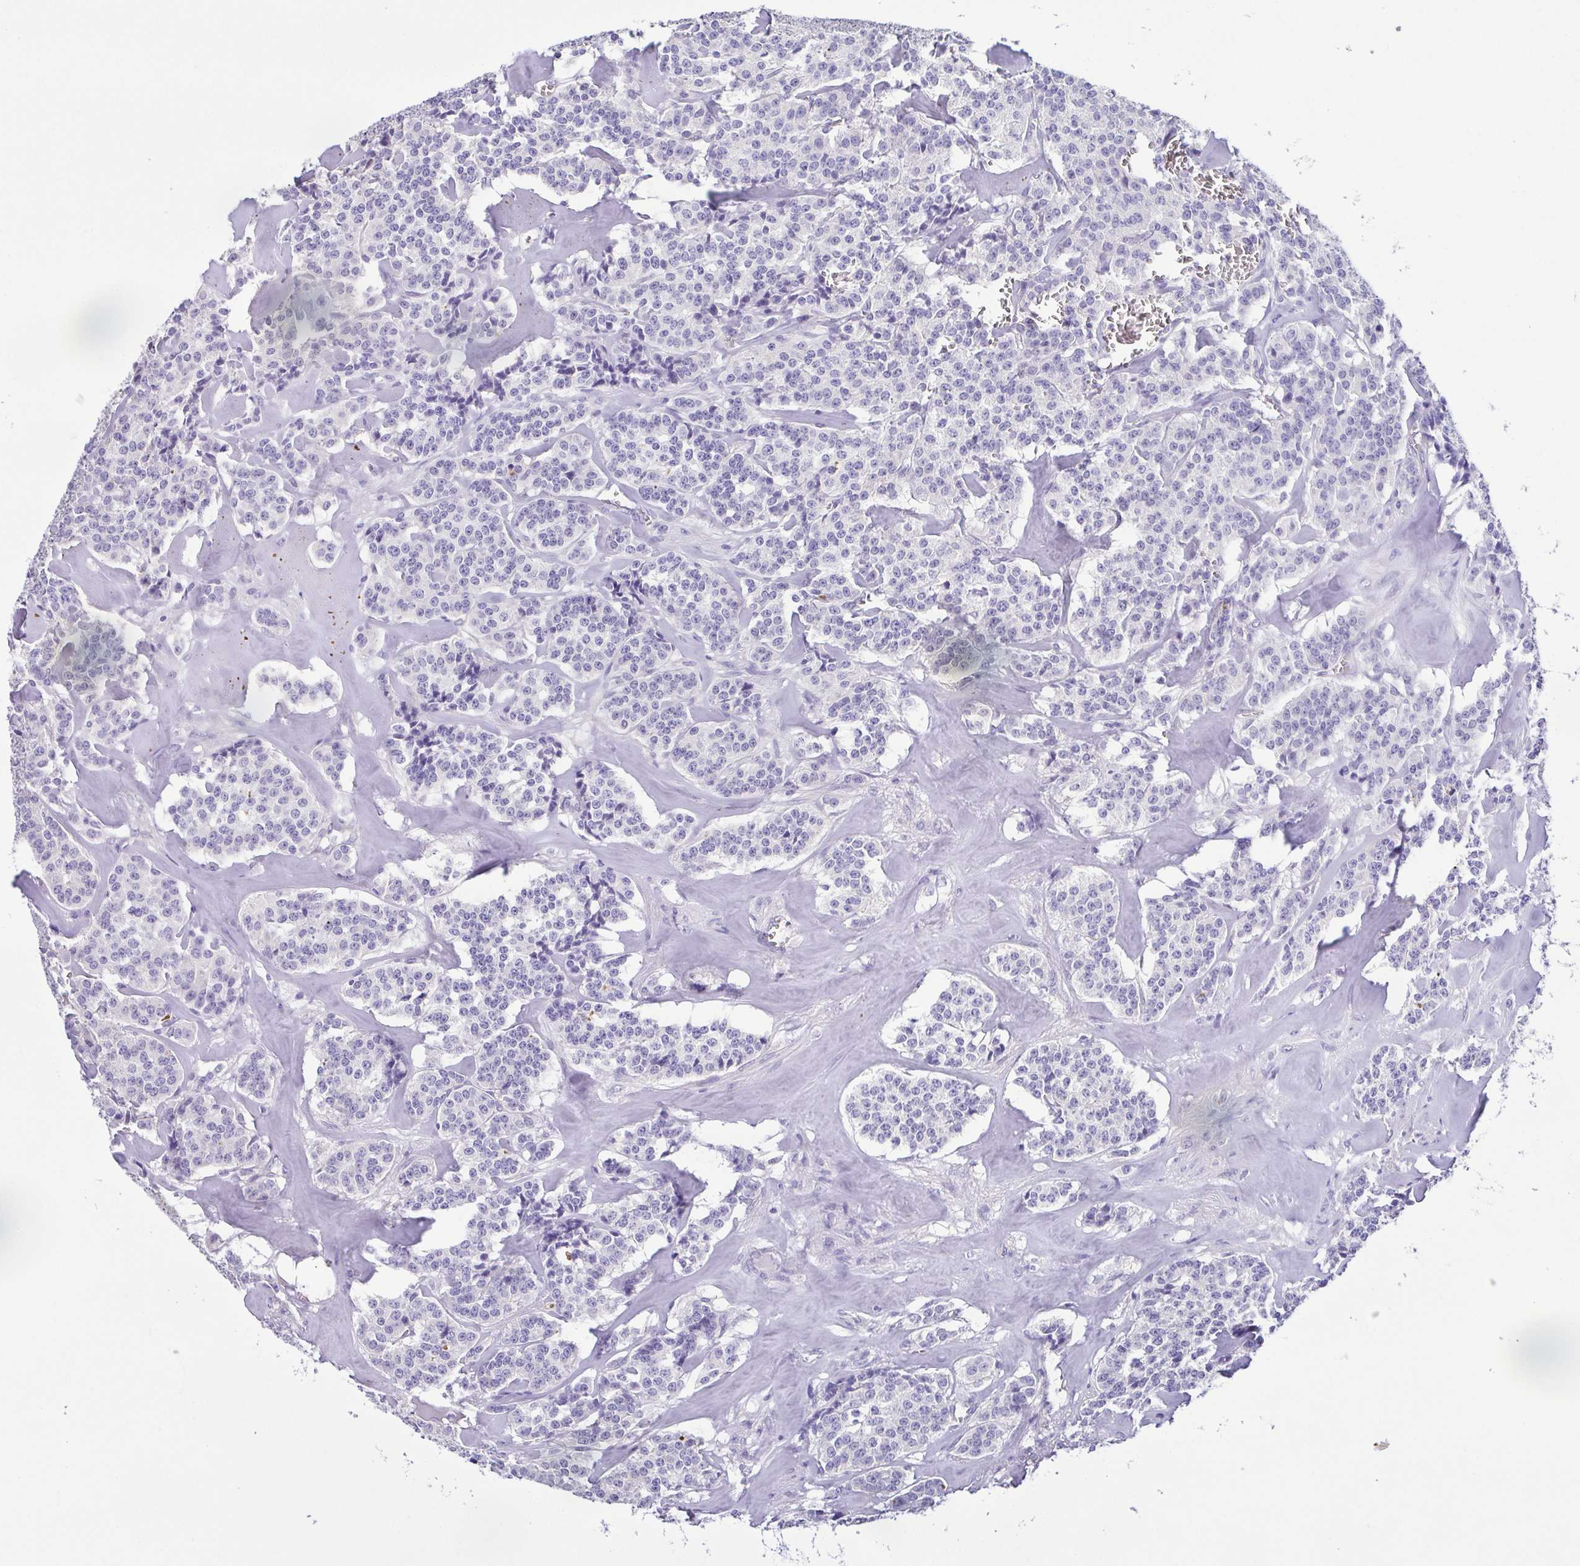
{"staining": {"intensity": "negative", "quantity": "none", "location": "none"}, "tissue": "carcinoid", "cell_type": "Tumor cells", "image_type": "cancer", "snomed": [{"axis": "morphology", "description": "Normal tissue, NOS"}, {"axis": "morphology", "description": "Carcinoid, malignant, NOS"}, {"axis": "topography", "description": "Lung"}], "caption": "Immunohistochemical staining of human carcinoid shows no significant expression in tumor cells. (Stains: DAB immunohistochemistry with hematoxylin counter stain, Microscopy: brightfield microscopy at high magnification).", "gene": "EPB42", "patient": {"sex": "female", "age": 46}}